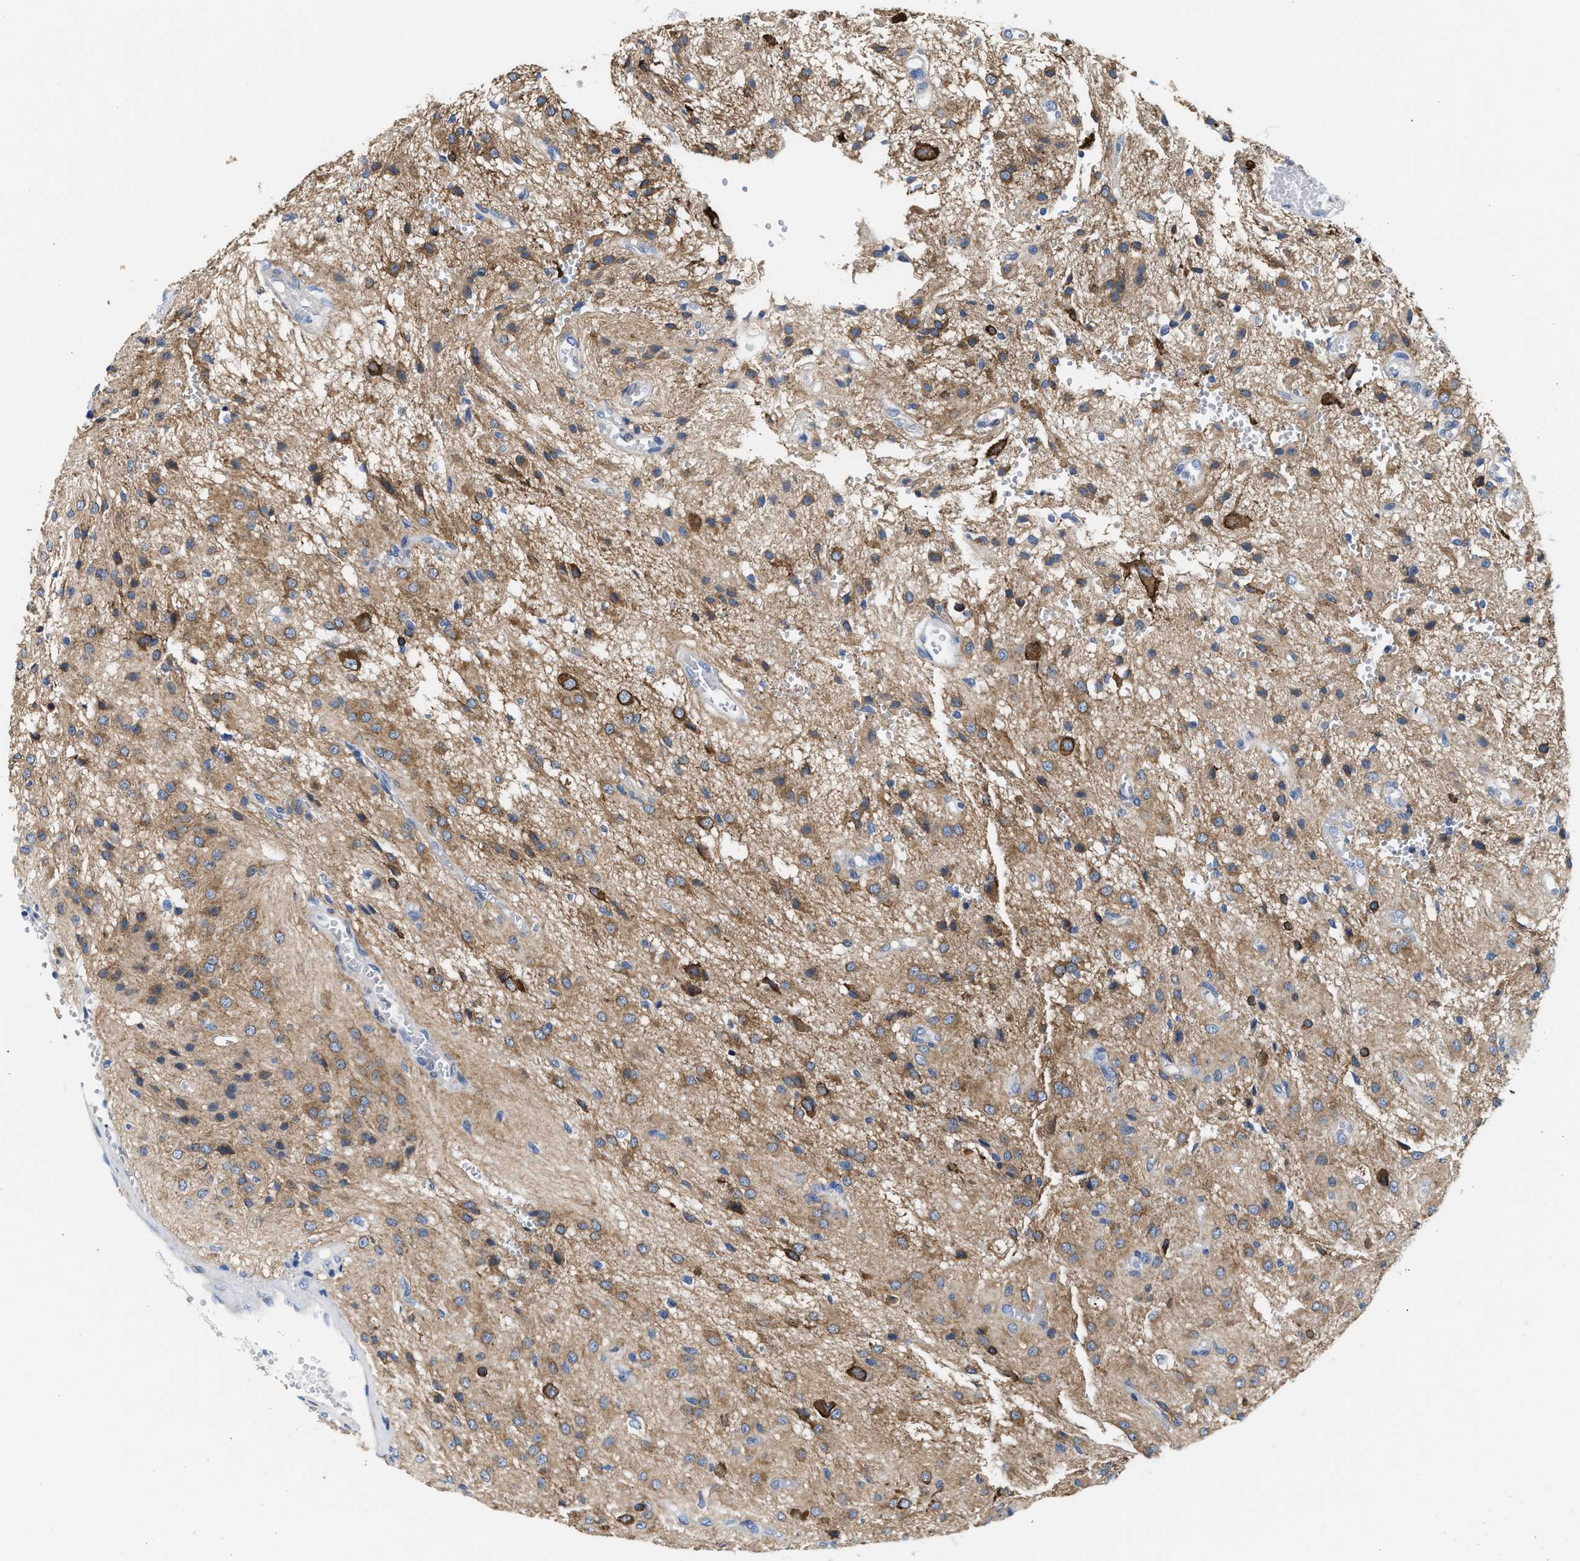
{"staining": {"intensity": "moderate", "quantity": "25%-75%", "location": "cytoplasmic/membranous"}, "tissue": "glioma", "cell_type": "Tumor cells", "image_type": "cancer", "snomed": [{"axis": "morphology", "description": "Glioma, malignant, High grade"}, {"axis": "topography", "description": "Brain"}], "caption": "Moderate cytoplasmic/membranous staining for a protein is seen in about 25%-75% of tumor cells of glioma using IHC.", "gene": "DSCAM", "patient": {"sex": "female", "age": 59}}